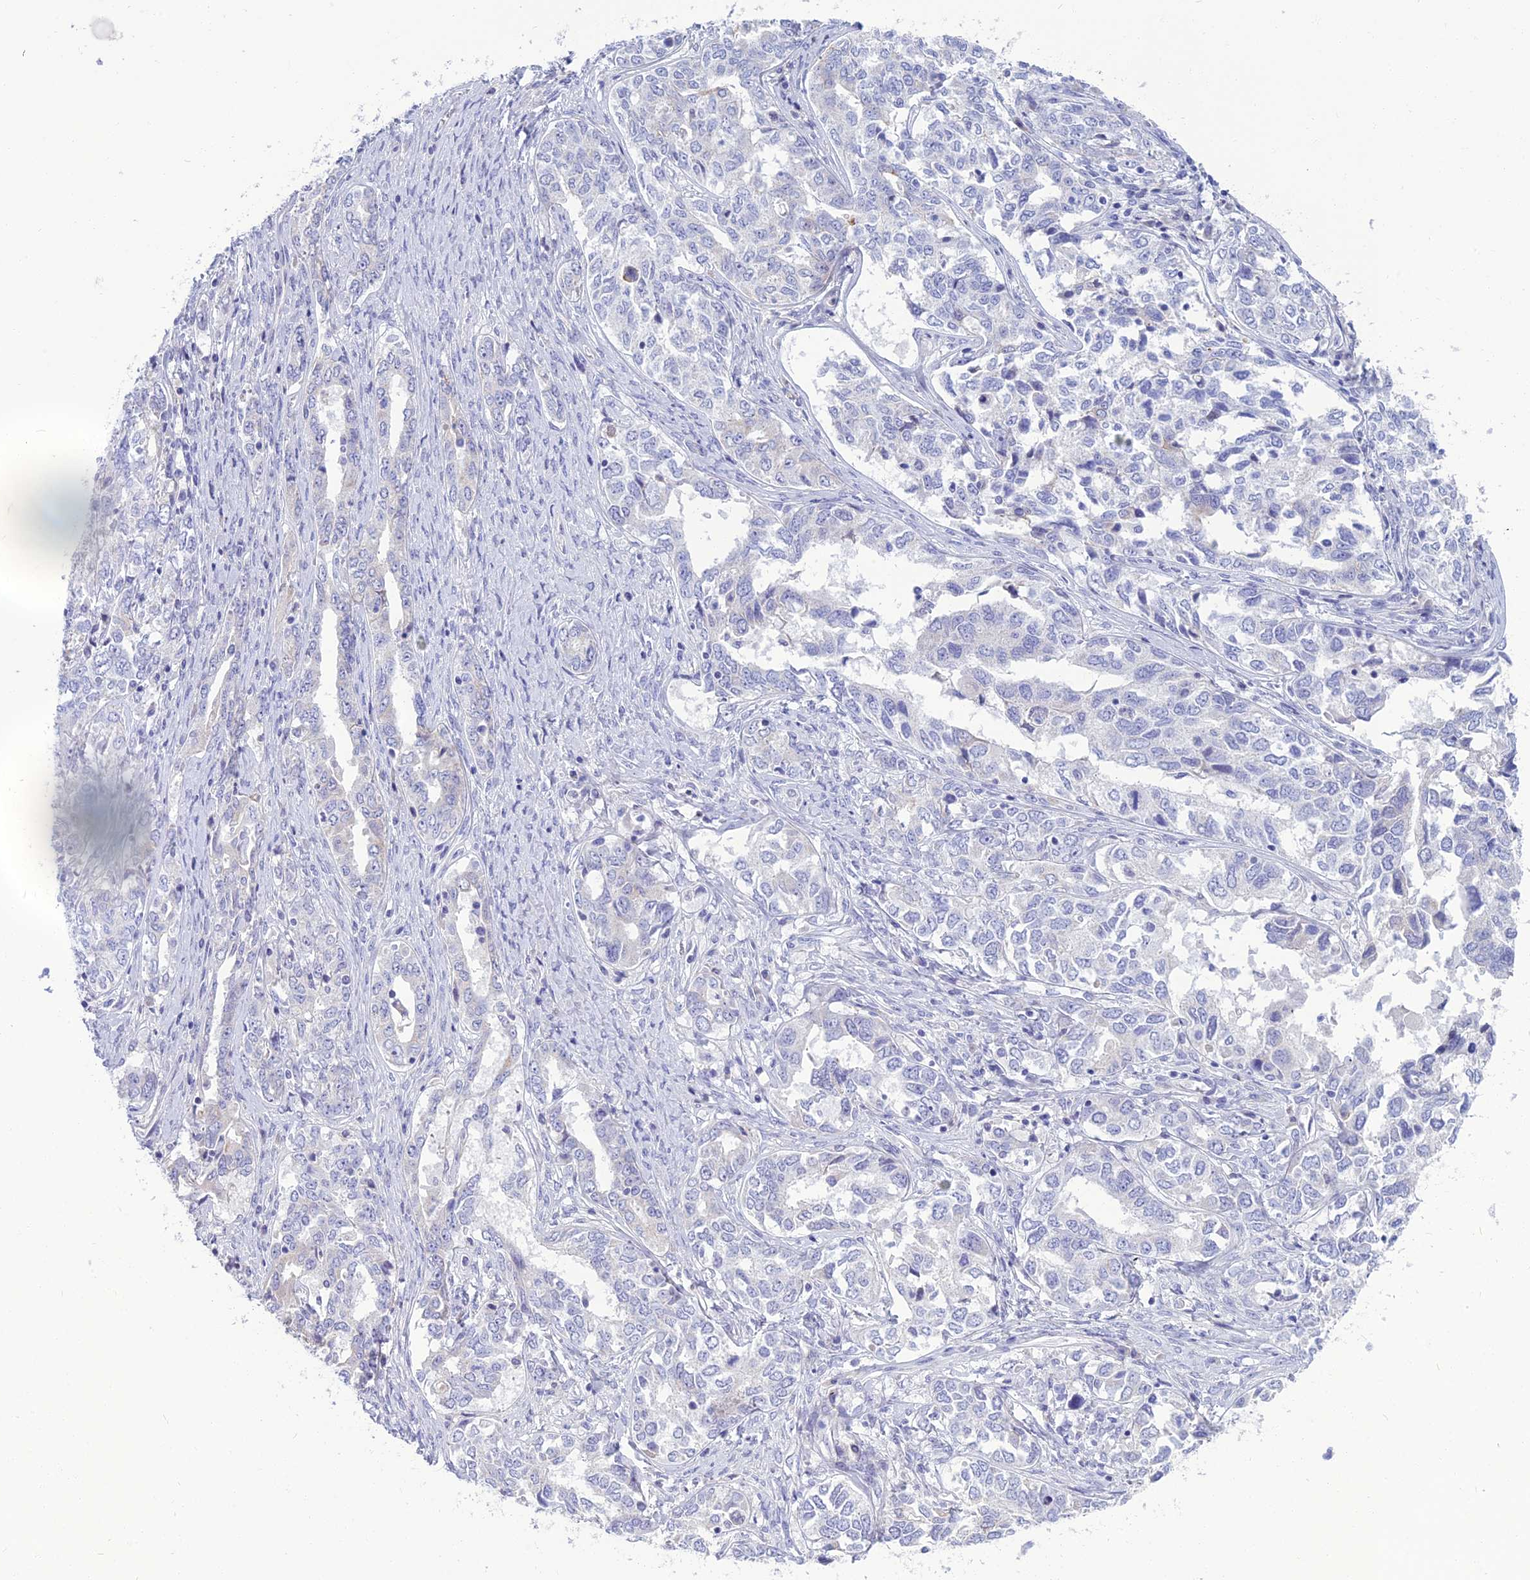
{"staining": {"intensity": "negative", "quantity": "none", "location": "none"}, "tissue": "ovarian cancer", "cell_type": "Tumor cells", "image_type": "cancer", "snomed": [{"axis": "morphology", "description": "Carcinoma, endometroid"}, {"axis": "topography", "description": "Ovary"}], "caption": "Immunohistochemical staining of ovarian cancer (endometroid carcinoma) shows no significant staining in tumor cells.", "gene": "SPTLC3", "patient": {"sex": "female", "age": 62}}